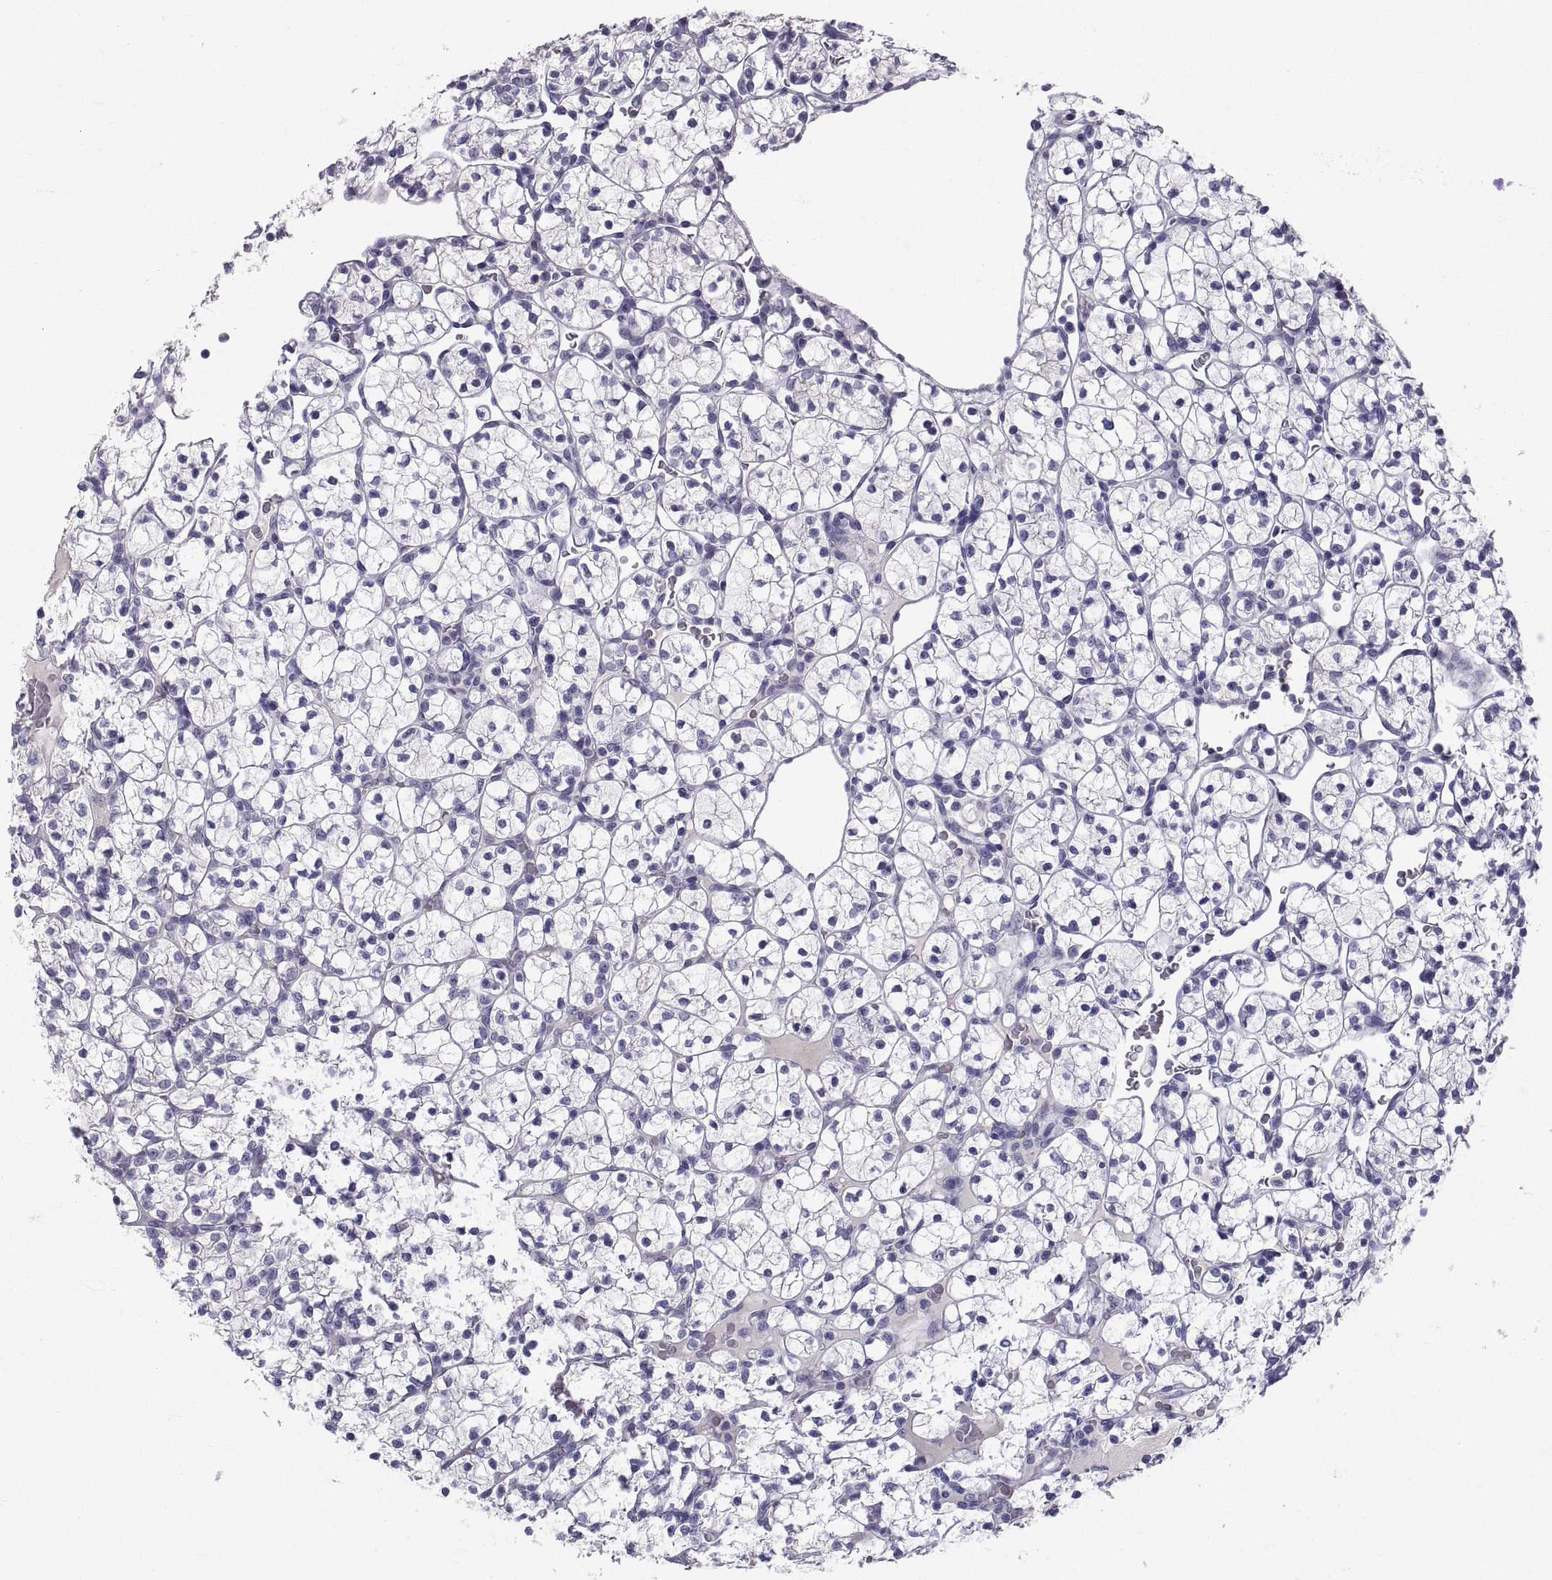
{"staining": {"intensity": "negative", "quantity": "none", "location": "none"}, "tissue": "renal cancer", "cell_type": "Tumor cells", "image_type": "cancer", "snomed": [{"axis": "morphology", "description": "Adenocarcinoma, NOS"}, {"axis": "topography", "description": "Kidney"}], "caption": "Human renal cancer (adenocarcinoma) stained for a protein using IHC demonstrates no expression in tumor cells.", "gene": "PTN", "patient": {"sex": "female", "age": 89}}